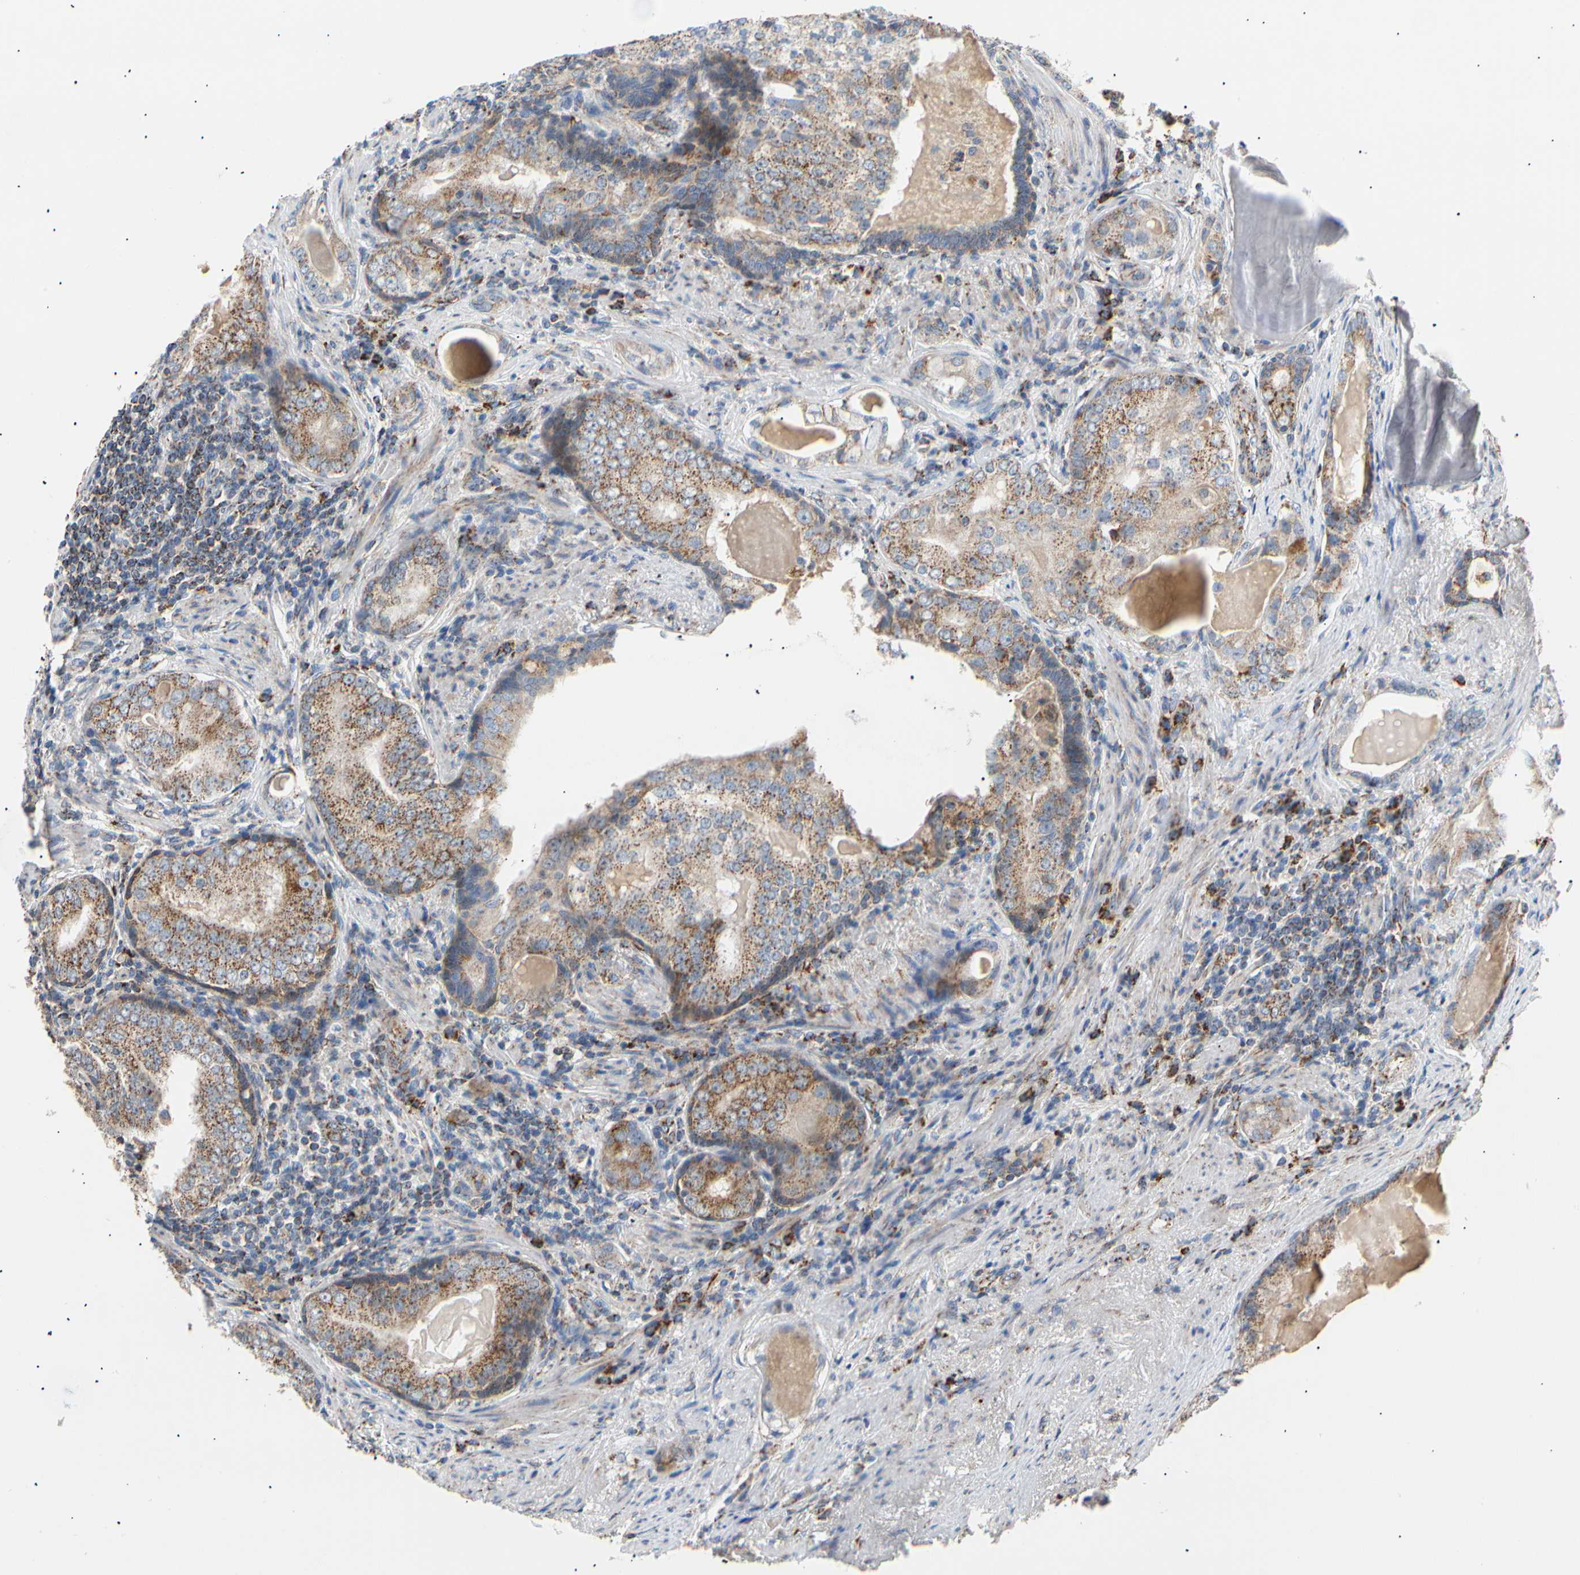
{"staining": {"intensity": "moderate", "quantity": ">75%", "location": "cytoplasmic/membranous"}, "tissue": "prostate cancer", "cell_type": "Tumor cells", "image_type": "cancer", "snomed": [{"axis": "morphology", "description": "Adenocarcinoma, High grade"}, {"axis": "topography", "description": "Prostate"}], "caption": "Prostate cancer was stained to show a protein in brown. There is medium levels of moderate cytoplasmic/membranous positivity in approximately >75% of tumor cells. The protein is shown in brown color, while the nuclei are stained blue.", "gene": "ACAT1", "patient": {"sex": "male", "age": 66}}